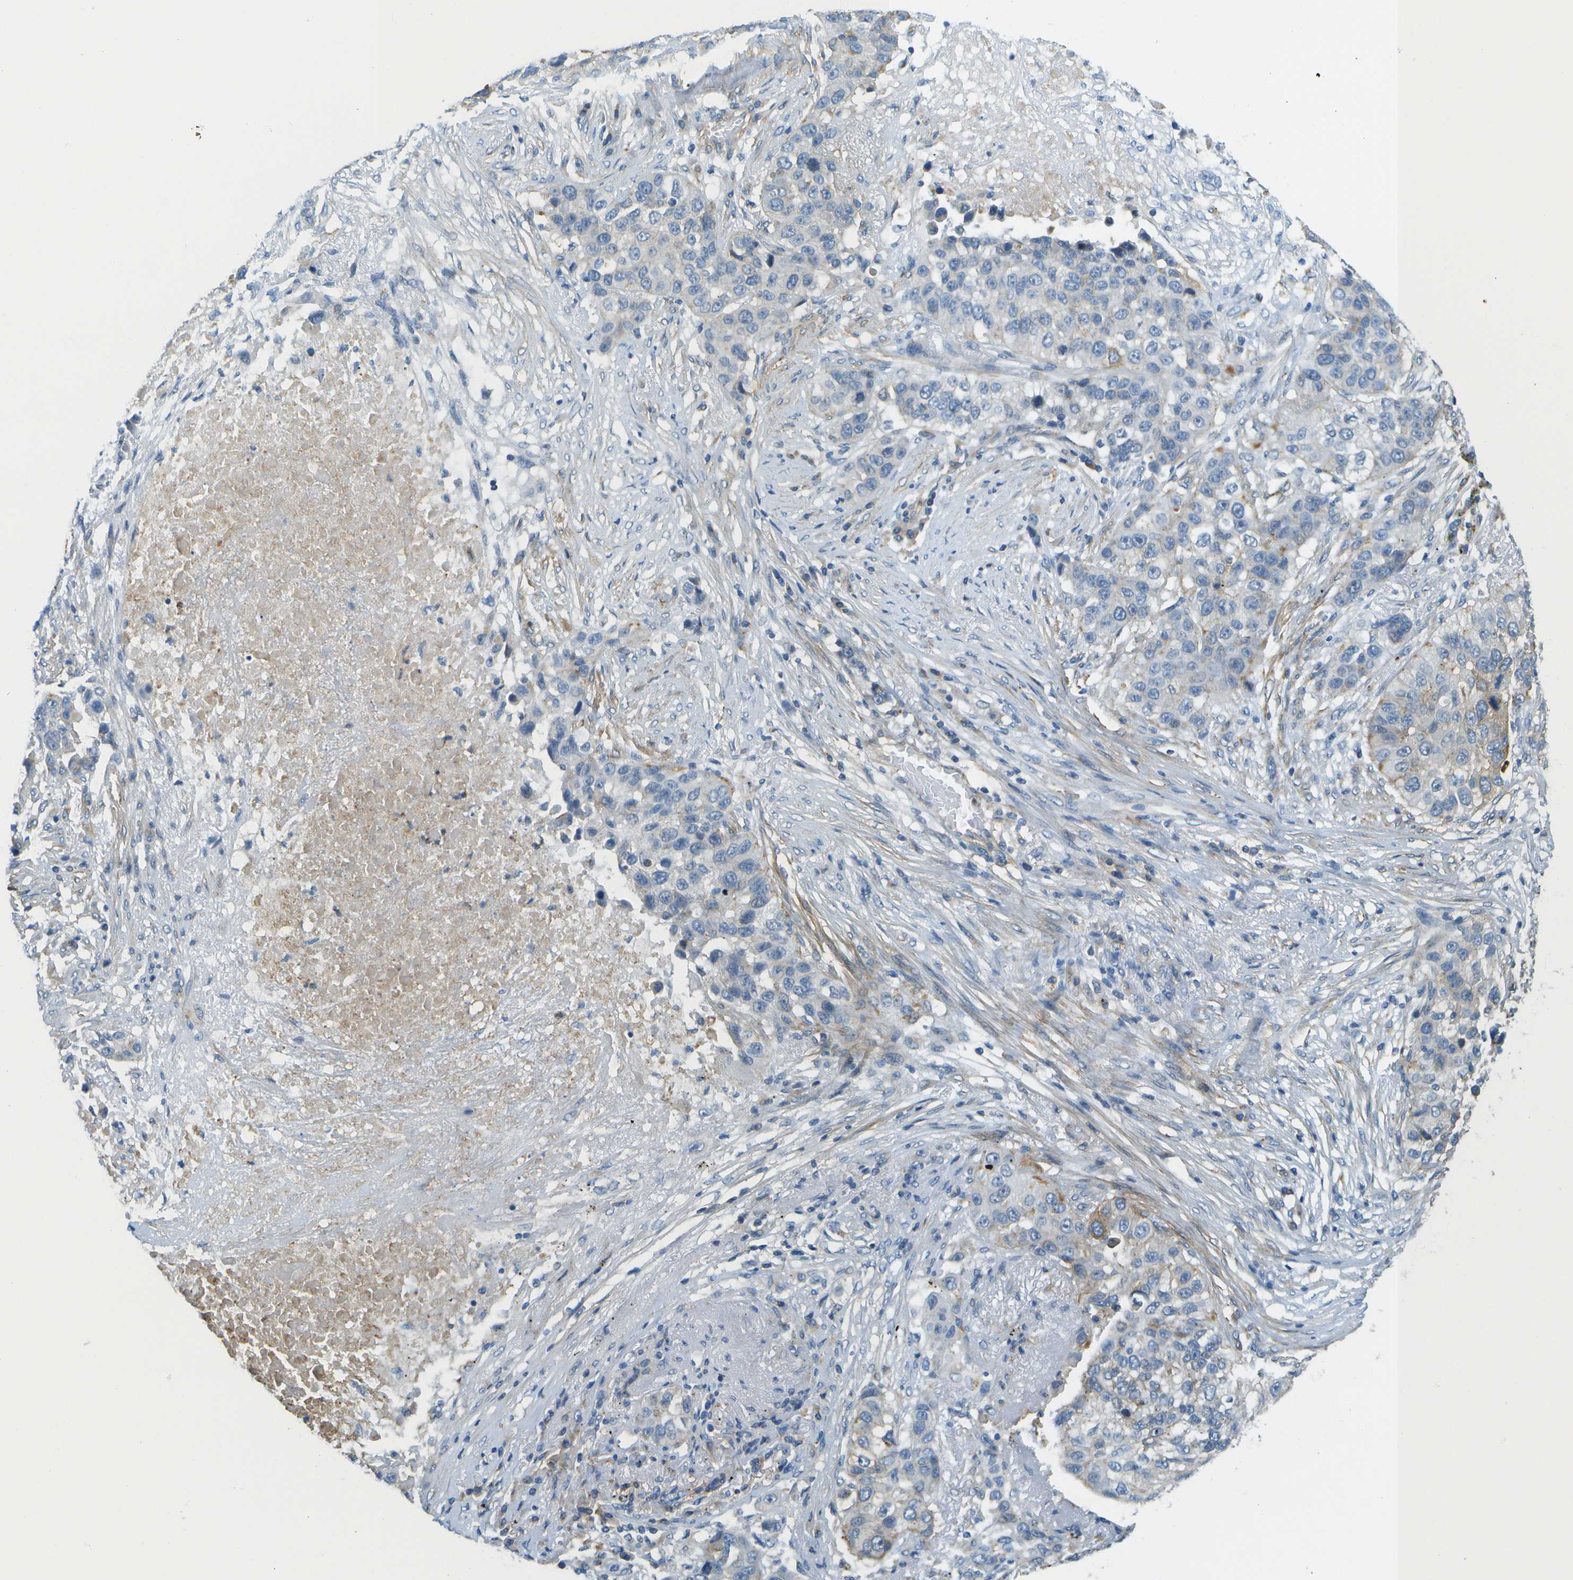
{"staining": {"intensity": "negative", "quantity": "none", "location": "none"}, "tissue": "lung cancer", "cell_type": "Tumor cells", "image_type": "cancer", "snomed": [{"axis": "morphology", "description": "Squamous cell carcinoma, NOS"}, {"axis": "topography", "description": "Lung"}], "caption": "The image displays no staining of tumor cells in lung cancer (squamous cell carcinoma).", "gene": "MYH11", "patient": {"sex": "male", "age": 57}}